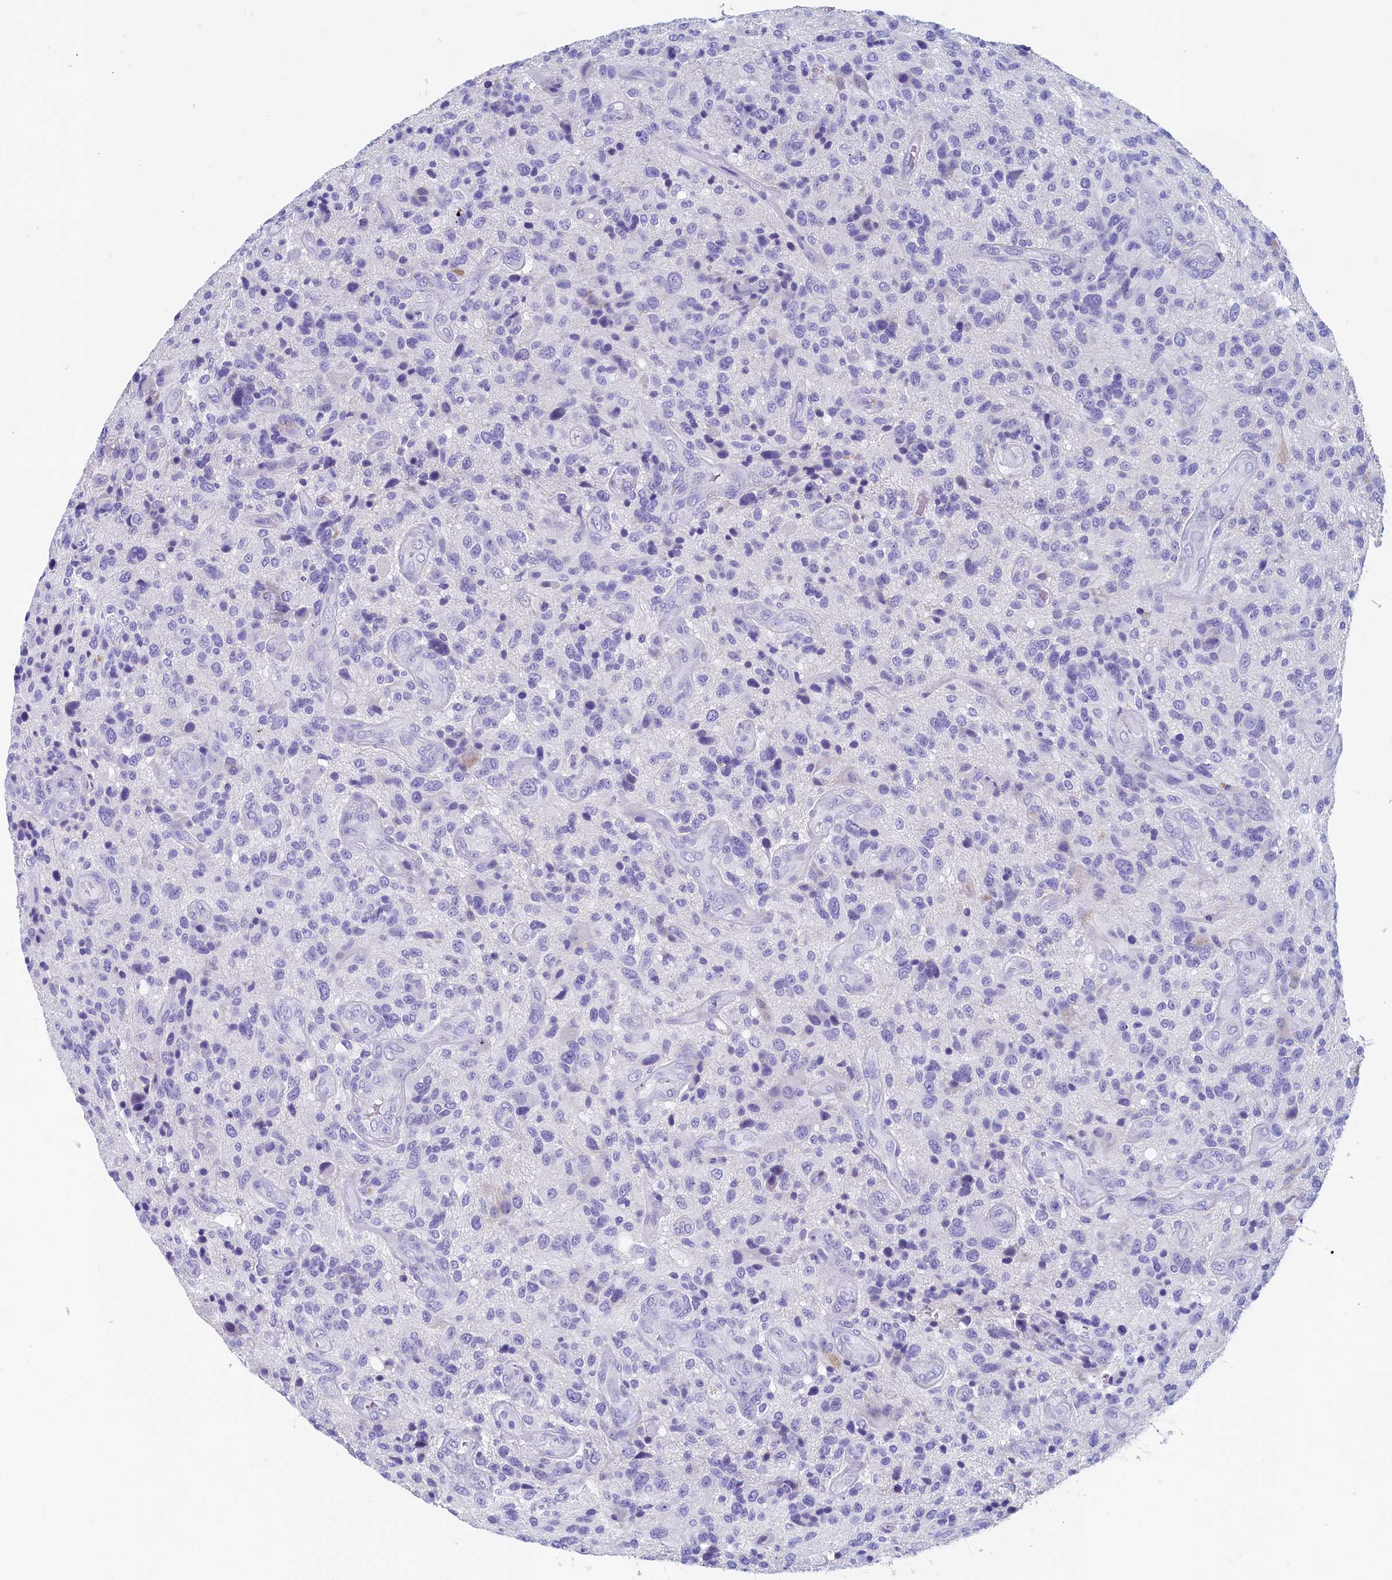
{"staining": {"intensity": "negative", "quantity": "none", "location": "none"}, "tissue": "glioma", "cell_type": "Tumor cells", "image_type": "cancer", "snomed": [{"axis": "morphology", "description": "Glioma, malignant, High grade"}, {"axis": "topography", "description": "Brain"}], "caption": "Tumor cells show no significant positivity in glioma.", "gene": "GUCA1C", "patient": {"sex": "male", "age": 47}}